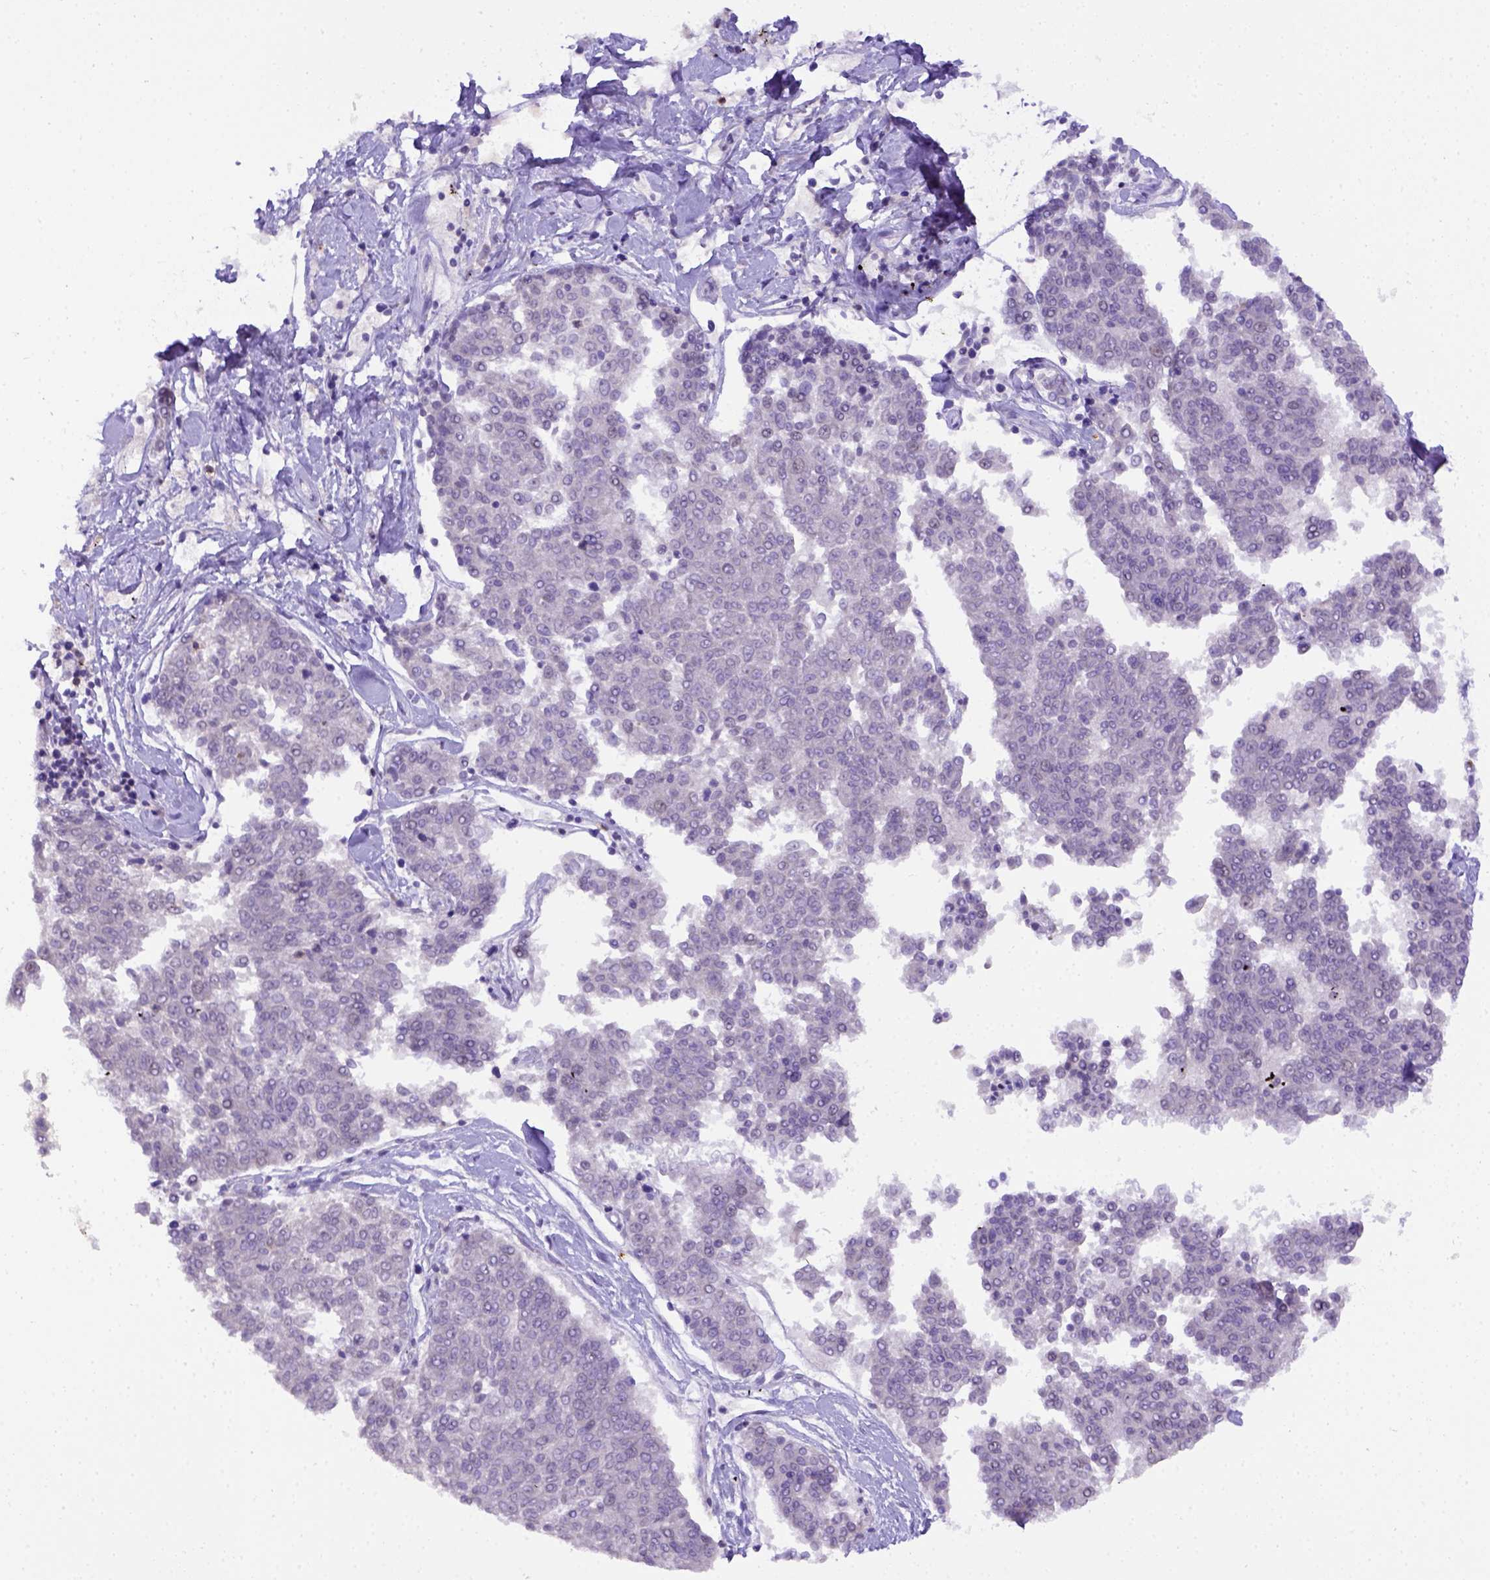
{"staining": {"intensity": "negative", "quantity": "none", "location": "none"}, "tissue": "melanoma", "cell_type": "Tumor cells", "image_type": "cancer", "snomed": [{"axis": "morphology", "description": "Malignant melanoma, NOS"}, {"axis": "topography", "description": "Skin"}], "caption": "Protein analysis of melanoma exhibits no significant positivity in tumor cells. (Stains: DAB (3,3'-diaminobenzidine) IHC with hematoxylin counter stain, Microscopy: brightfield microscopy at high magnification).", "gene": "B3GAT1", "patient": {"sex": "female", "age": 72}}